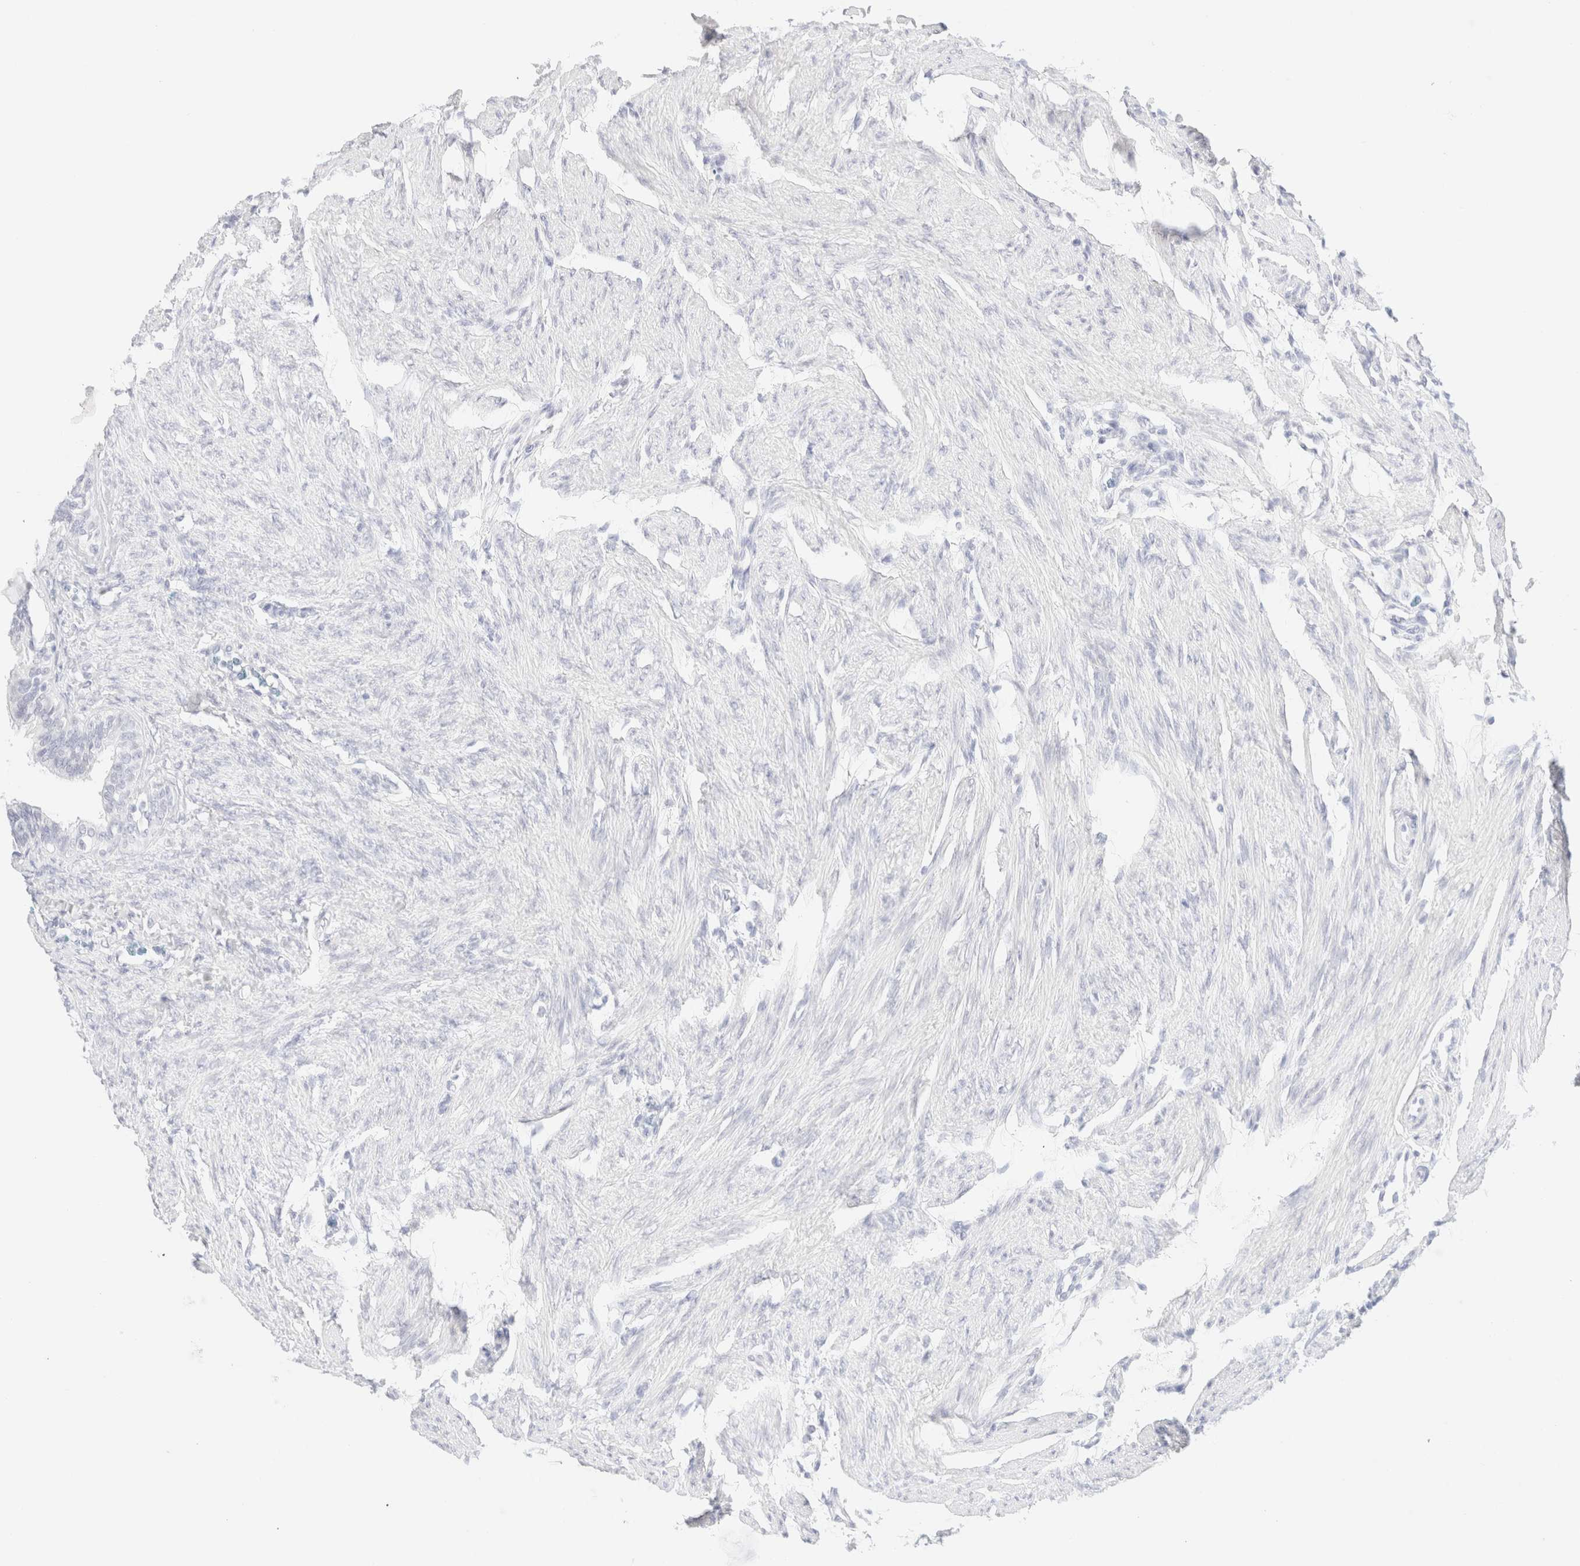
{"staining": {"intensity": "negative", "quantity": "none", "location": "none"}, "tissue": "fallopian tube", "cell_type": "Glandular cells", "image_type": "normal", "snomed": [{"axis": "morphology", "description": "Normal tissue, NOS"}, {"axis": "topography", "description": "Fallopian tube"}, {"axis": "topography", "description": "Ovary"}], "caption": "The histopathology image demonstrates no significant staining in glandular cells of fallopian tube. (Stains: DAB (3,3'-diaminobenzidine) immunohistochemistry (IHC) with hematoxylin counter stain, Microscopy: brightfield microscopy at high magnification).", "gene": "KRT15", "patient": {"sex": "female", "age": 23}}